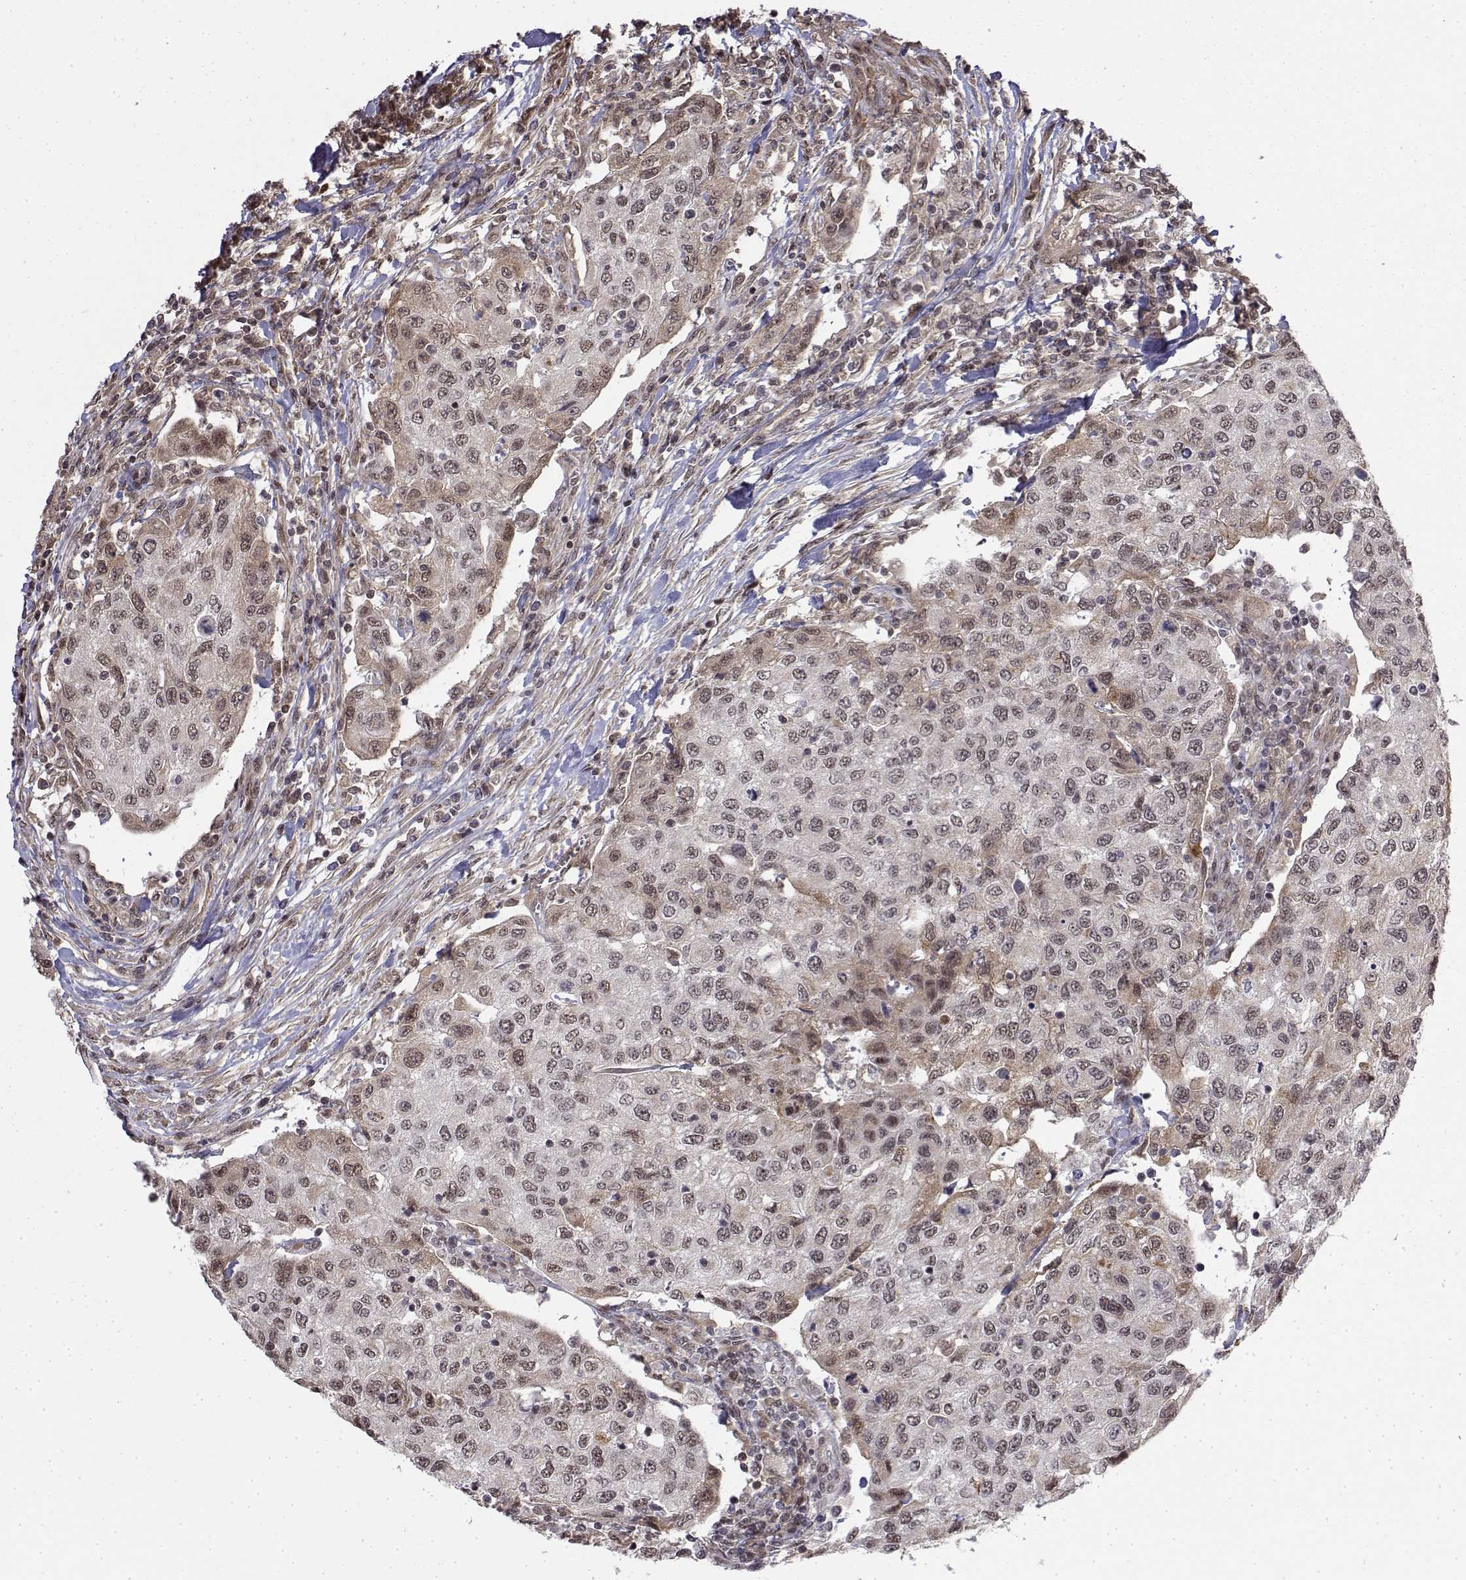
{"staining": {"intensity": "weak", "quantity": "<25%", "location": "nuclear"}, "tissue": "urothelial cancer", "cell_type": "Tumor cells", "image_type": "cancer", "snomed": [{"axis": "morphology", "description": "Urothelial carcinoma, High grade"}, {"axis": "topography", "description": "Urinary bladder"}], "caption": "Protein analysis of urothelial cancer shows no significant staining in tumor cells.", "gene": "ITGA7", "patient": {"sex": "female", "age": 78}}